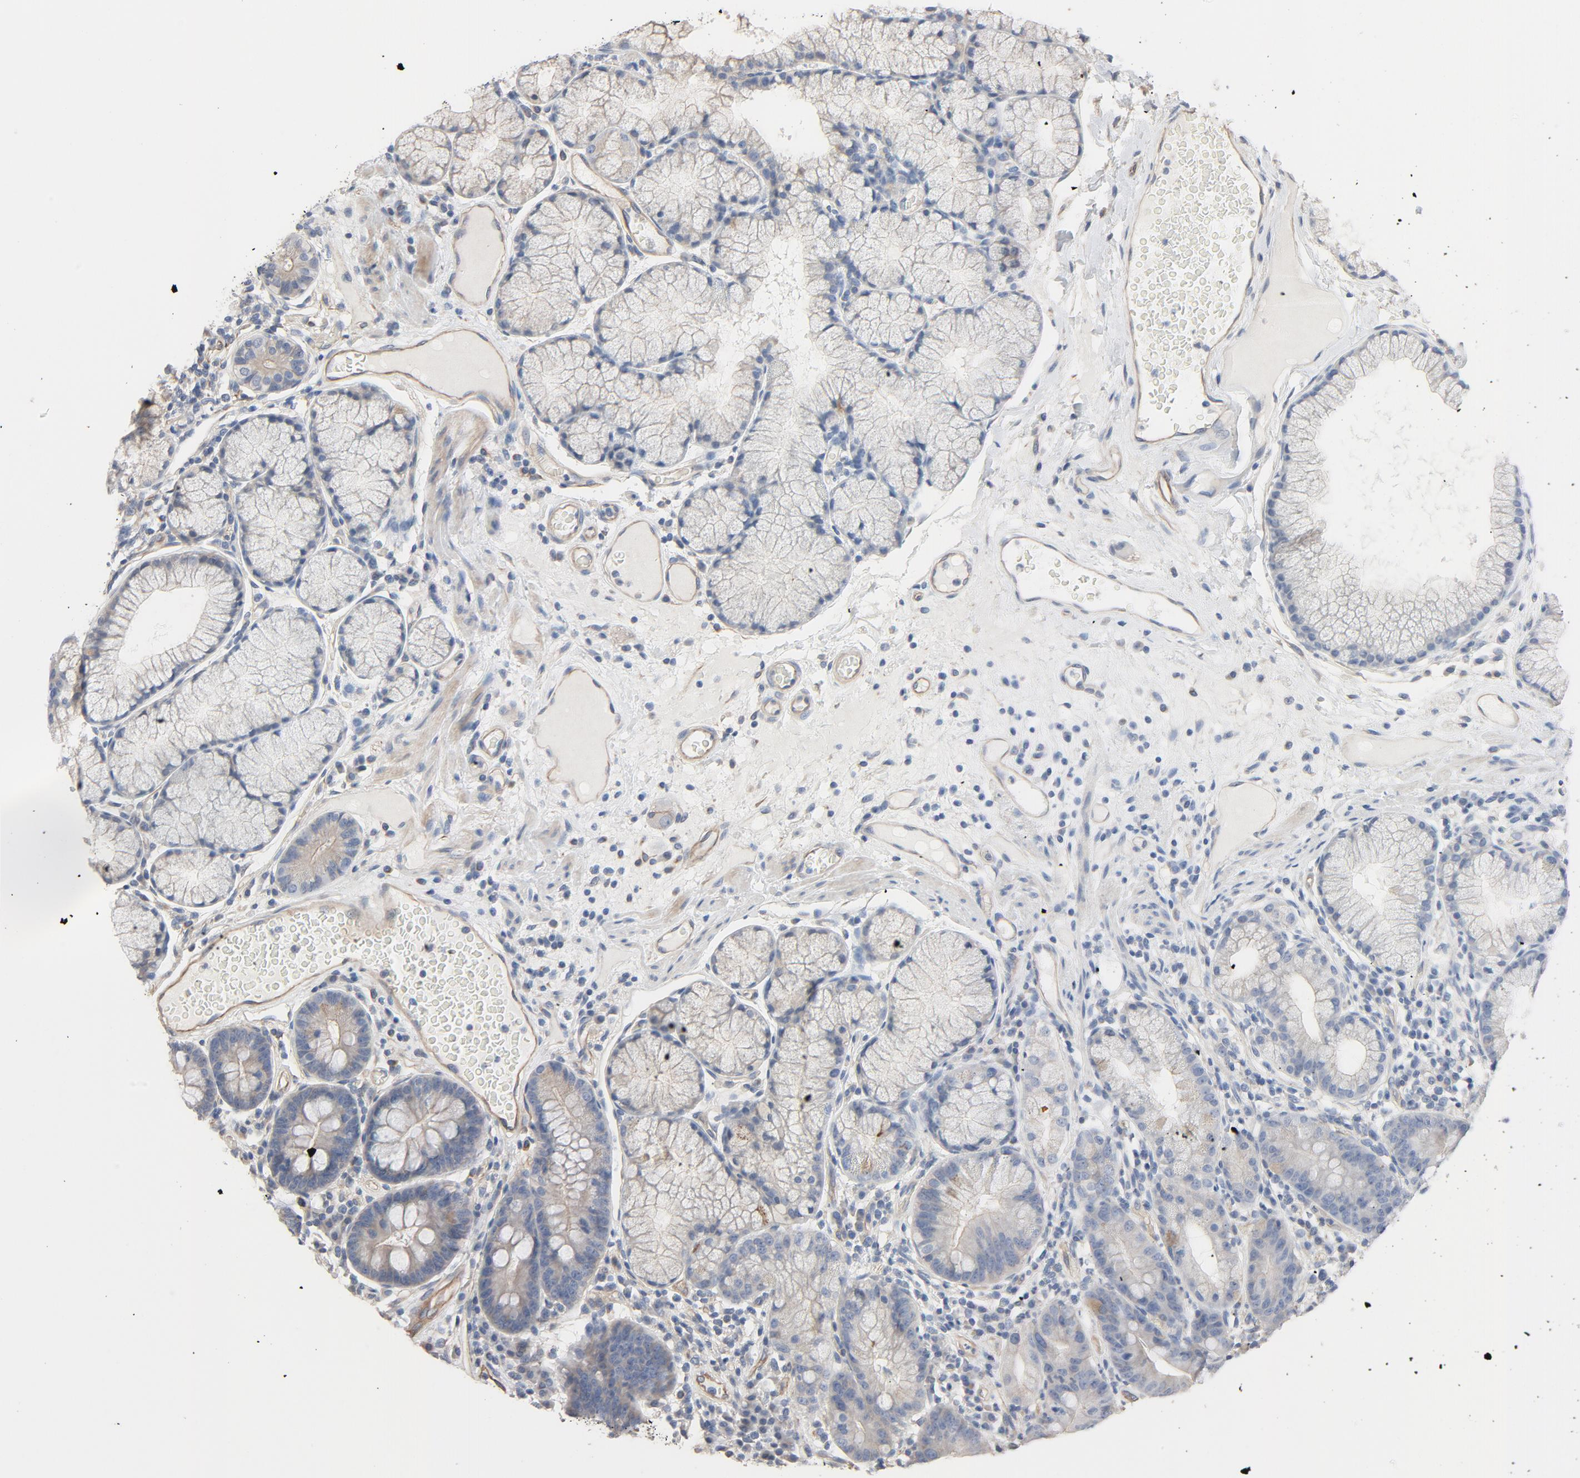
{"staining": {"intensity": "moderate", "quantity": "25%-75%", "location": "cytoplasmic/membranous"}, "tissue": "duodenum", "cell_type": "Glandular cells", "image_type": "normal", "snomed": [{"axis": "morphology", "description": "Normal tissue, NOS"}, {"axis": "topography", "description": "Duodenum"}], "caption": "Protein expression analysis of normal duodenum exhibits moderate cytoplasmic/membranous staining in approximately 25%-75% of glandular cells.", "gene": "TRIOBP", "patient": {"sex": "male", "age": 50}}